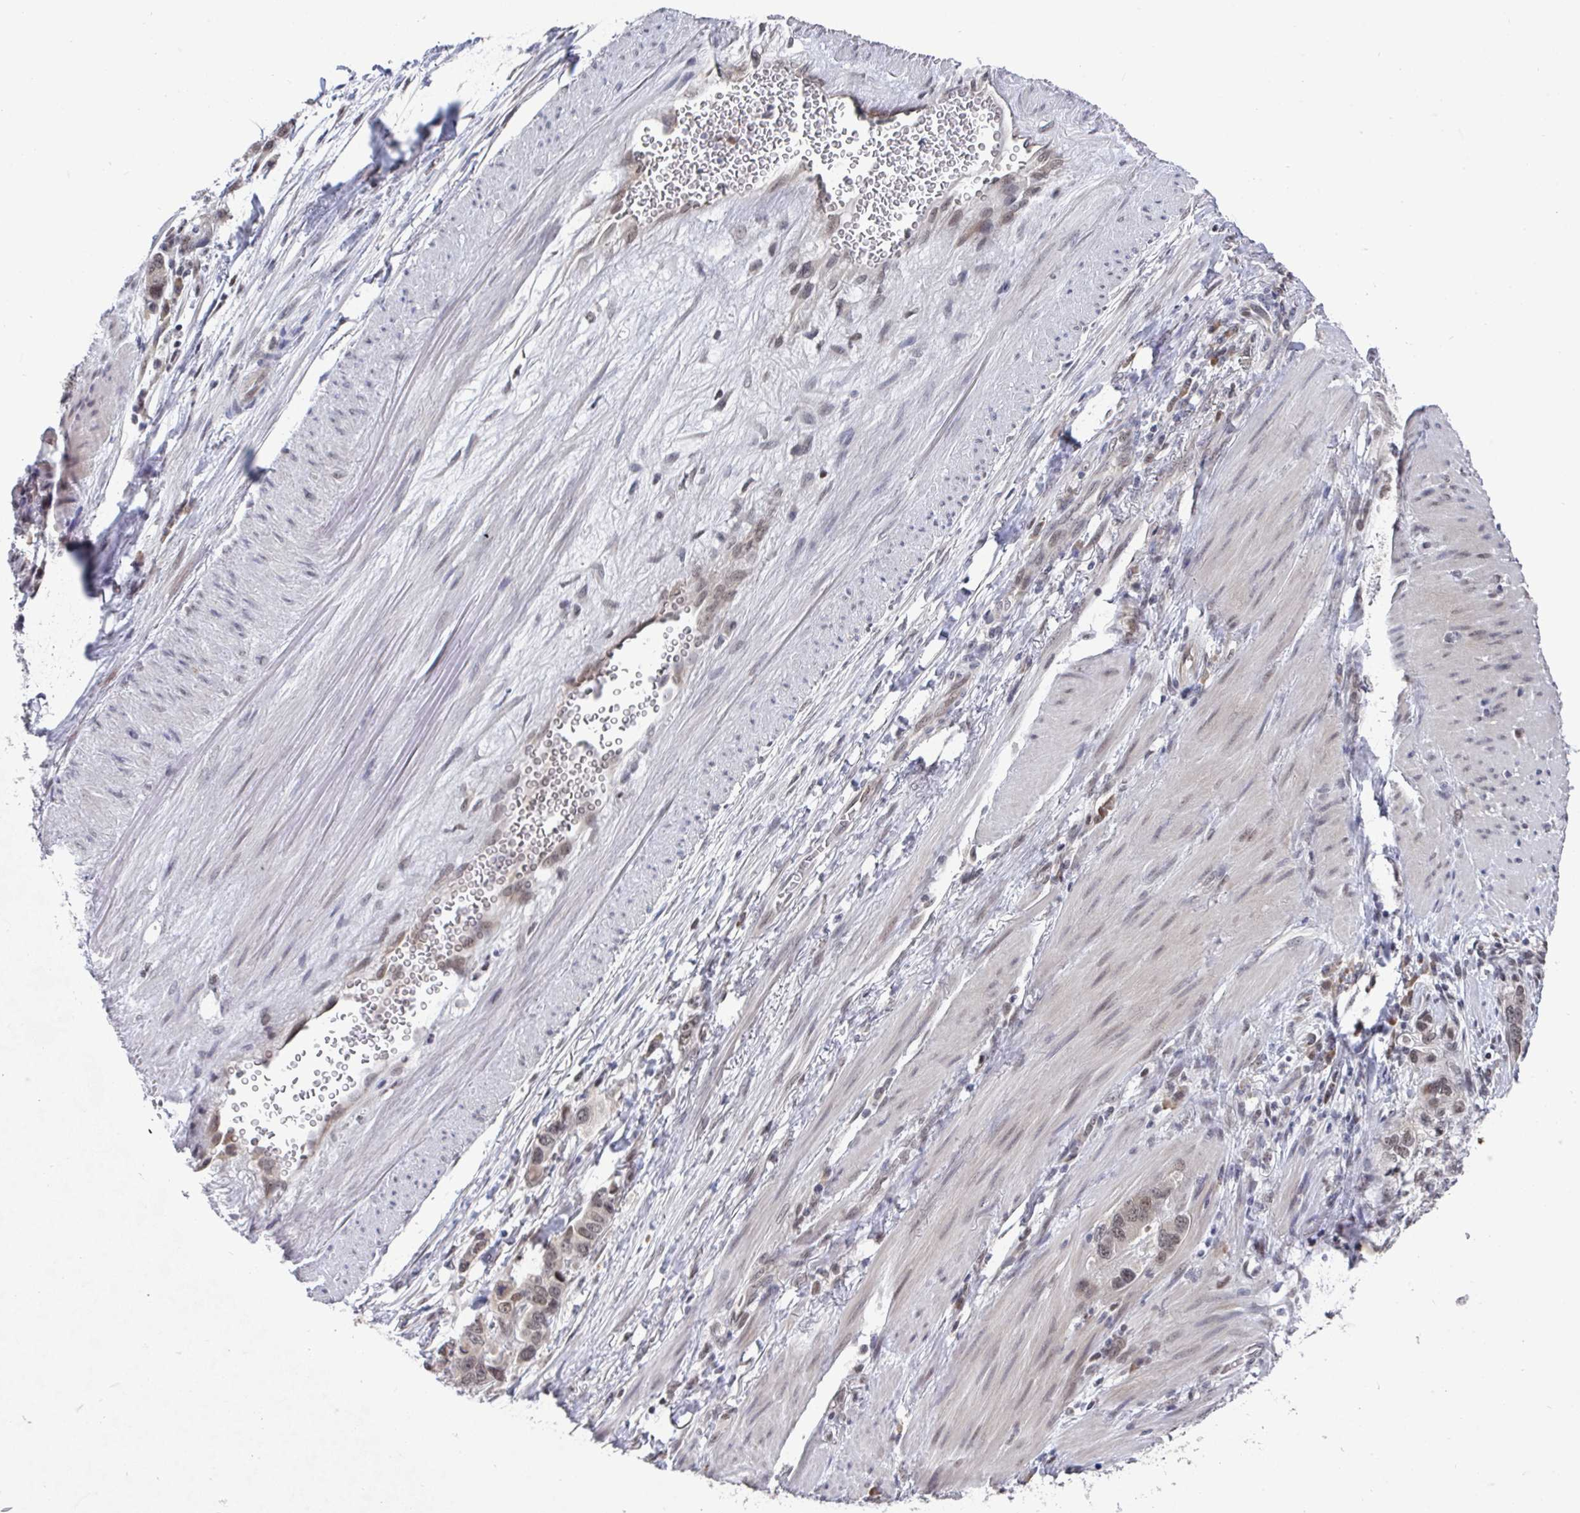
{"staining": {"intensity": "weak", "quantity": ">75%", "location": "nuclear"}, "tissue": "stomach cancer", "cell_type": "Tumor cells", "image_type": "cancer", "snomed": [{"axis": "morphology", "description": "Adenocarcinoma, NOS"}, {"axis": "topography", "description": "Stomach, lower"}], "caption": "Approximately >75% of tumor cells in human stomach adenocarcinoma demonstrate weak nuclear protein positivity as visualized by brown immunohistochemical staining.", "gene": "JMJD1C", "patient": {"sex": "female", "age": 93}}